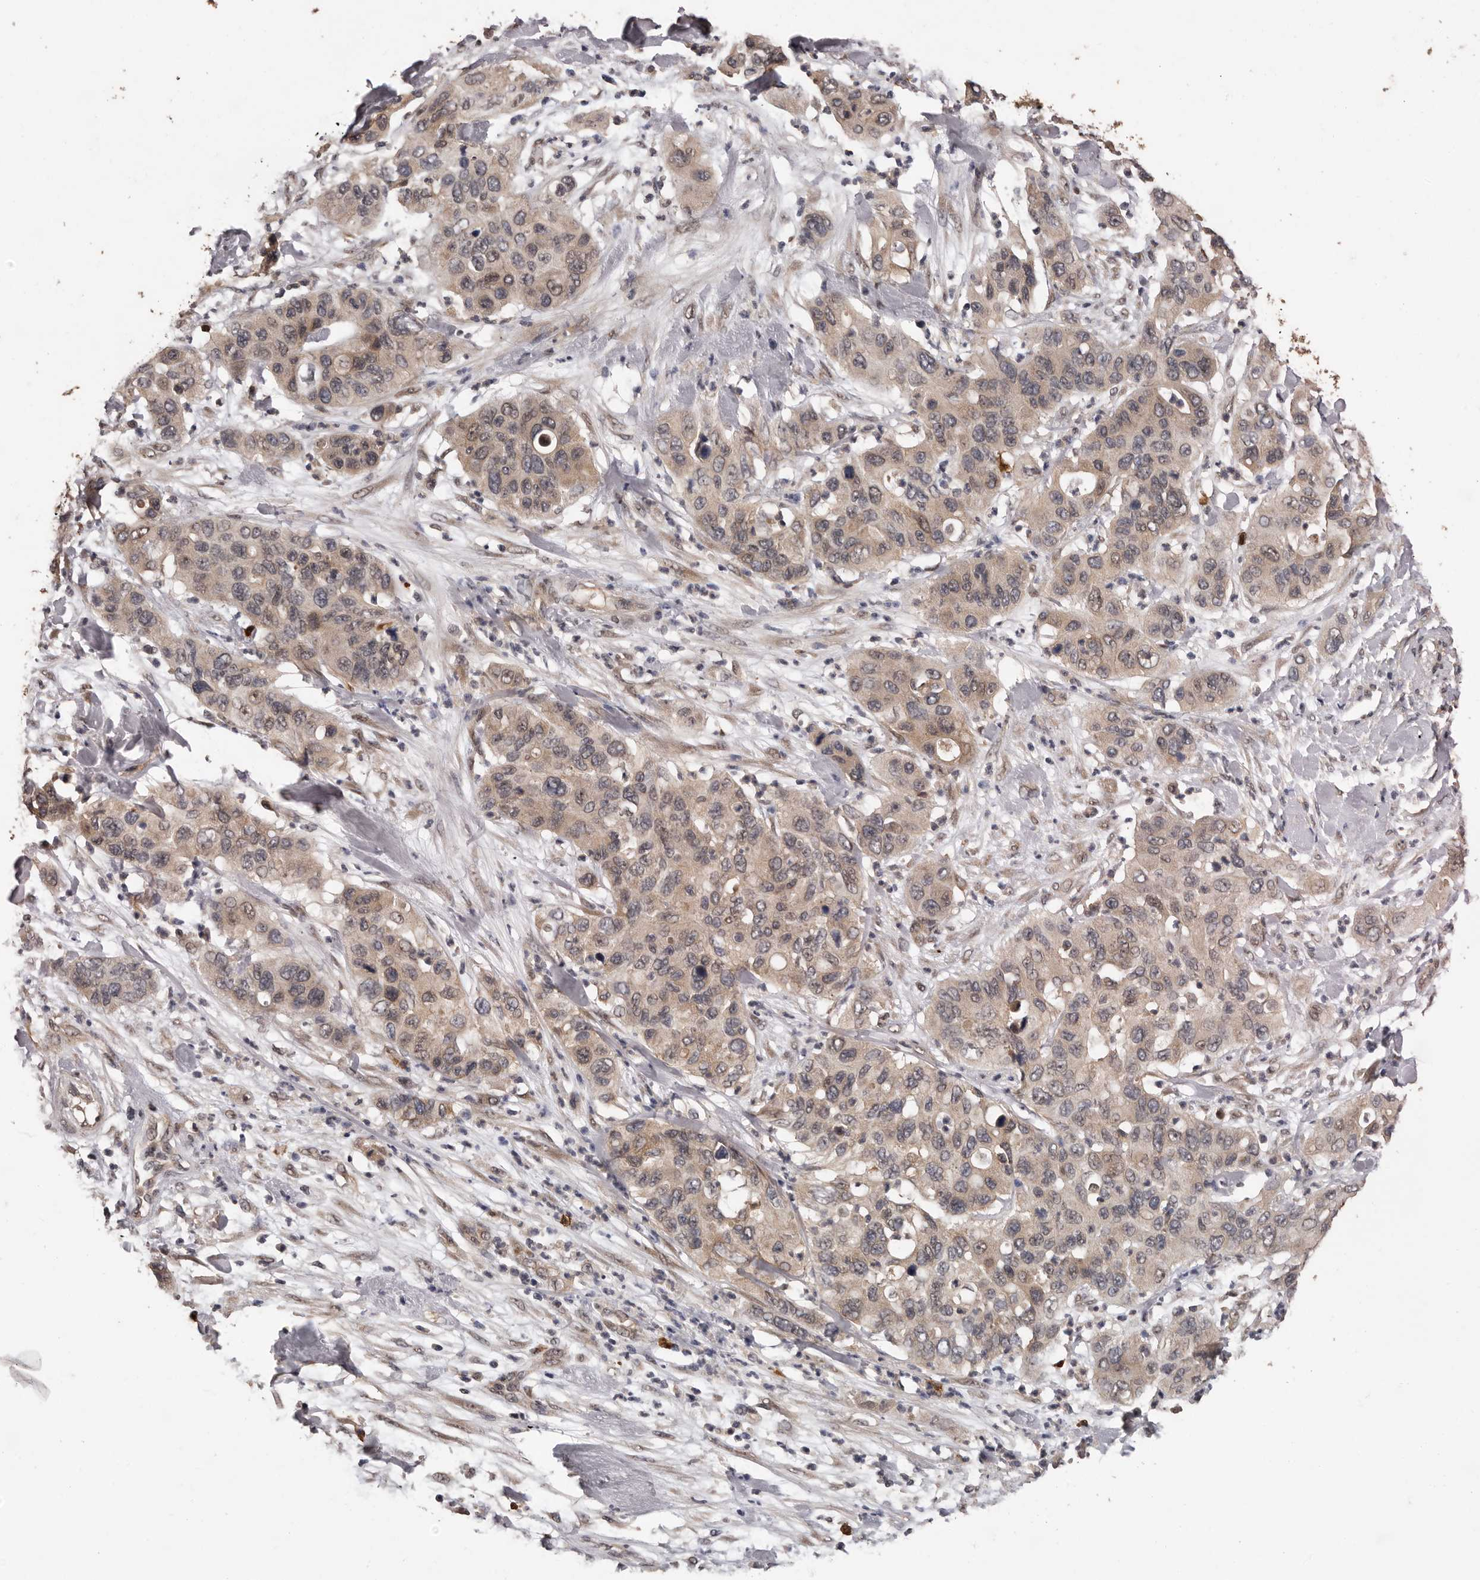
{"staining": {"intensity": "weak", "quantity": ">75%", "location": "cytoplasmic/membranous"}, "tissue": "pancreatic cancer", "cell_type": "Tumor cells", "image_type": "cancer", "snomed": [{"axis": "morphology", "description": "Adenocarcinoma, NOS"}, {"axis": "topography", "description": "Pancreas"}], "caption": "This histopathology image shows immunohistochemistry staining of human pancreatic adenocarcinoma, with low weak cytoplasmic/membranous expression in about >75% of tumor cells.", "gene": "VPS37A", "patient": {"sex": "female", "age": 71}}